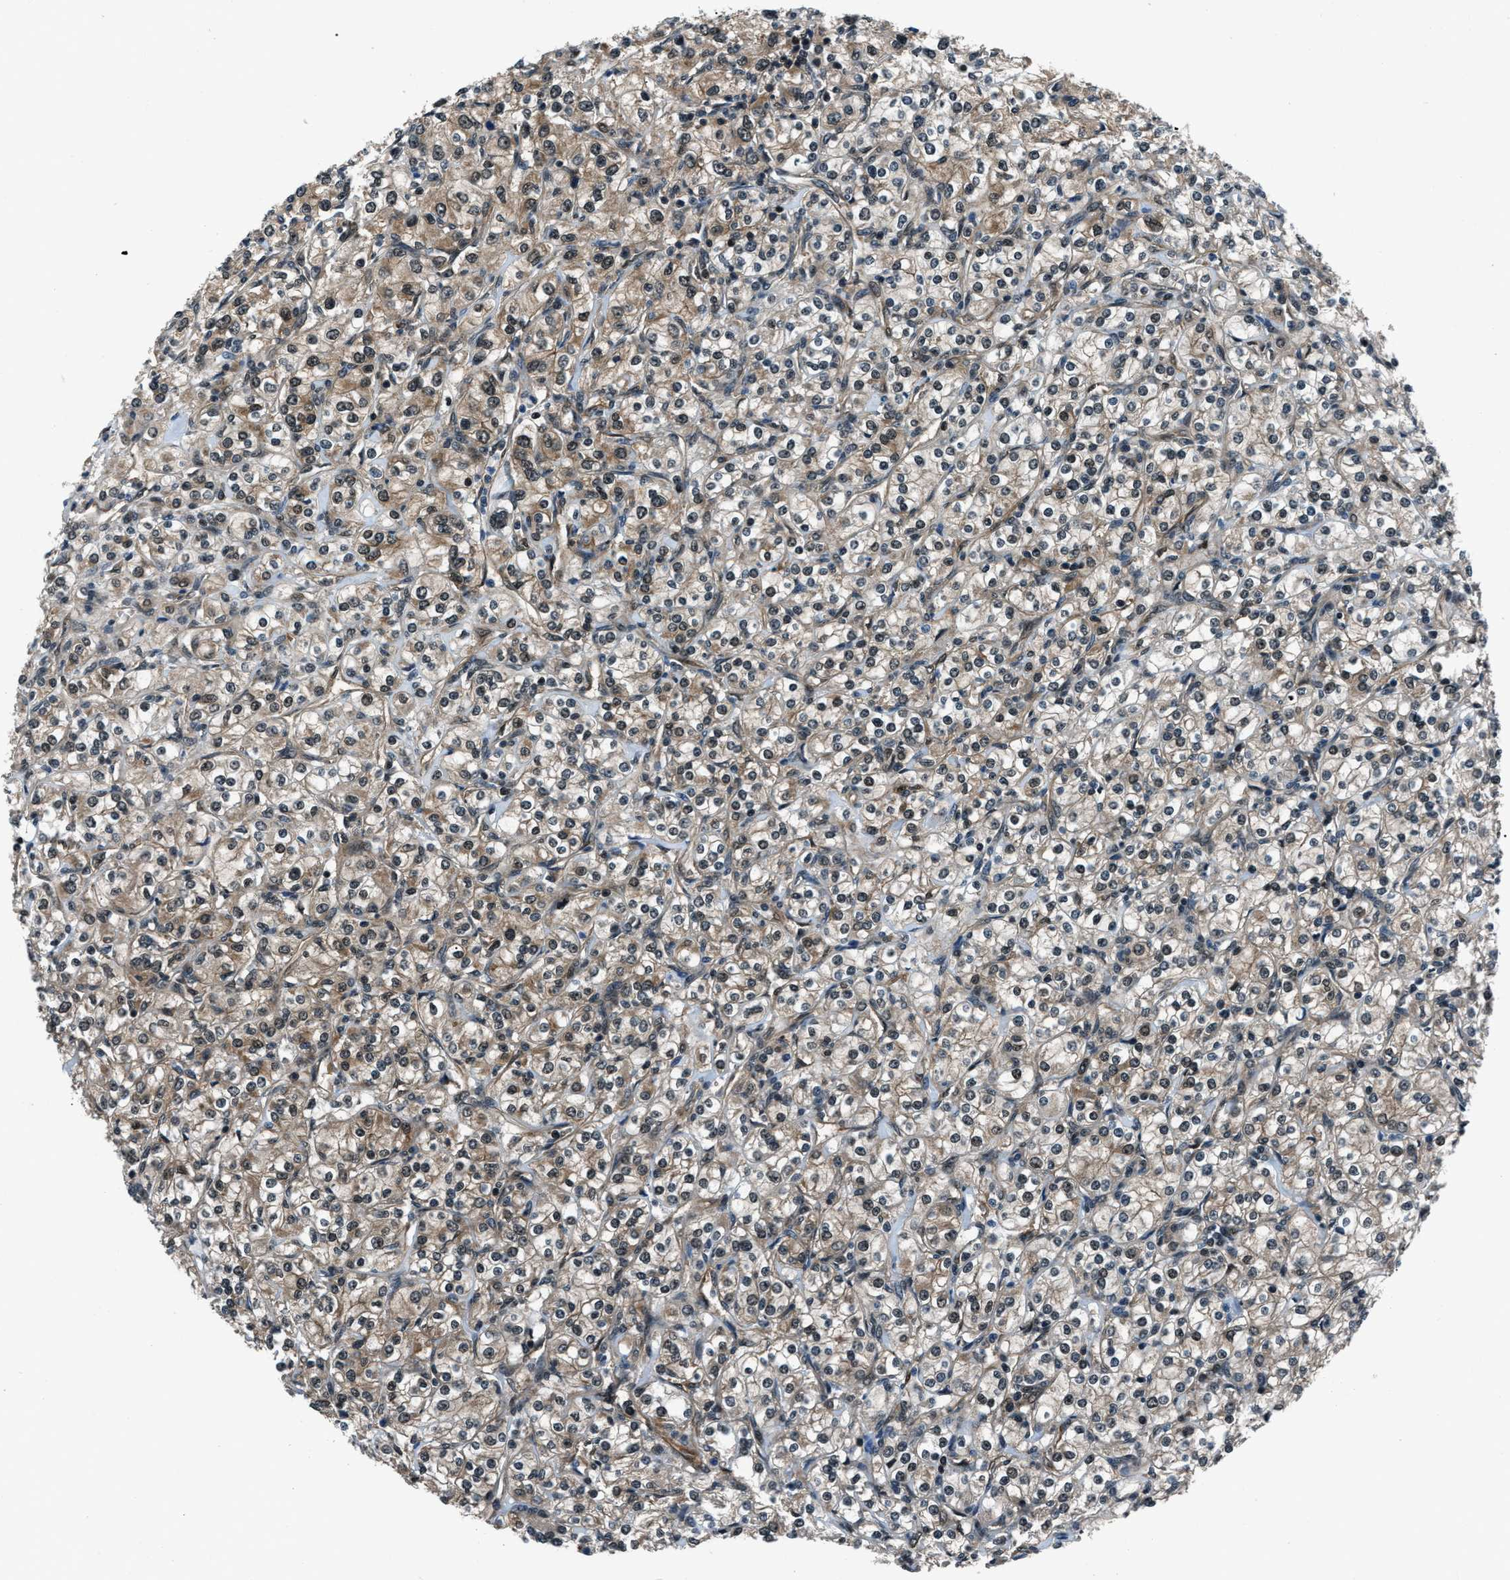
{"staining": {"intensity": "moderate", "quantity": ">75%", "location": "cytoplasmic/membranous,nuclear"}, "tissue": "renal cancer", "cell_type": "Tumor cells", "image_type": "cancer", "snomed": [{"axis": "morphology", "description": "Adenocarcinoma, NOS"}, {"axis": "topography", "description": "Kidney"}], "caption": "This image demonstrates renal cancer stained with immunohistochemistry to label a protein in brown. The cytoplasmic/membranous and nuclear of tumor cells show moderate positivity for the protein. Nuclei are counter-stained blue.", "gene": "NUDCD3", "patient": {"sex": "male", "age": 77}}